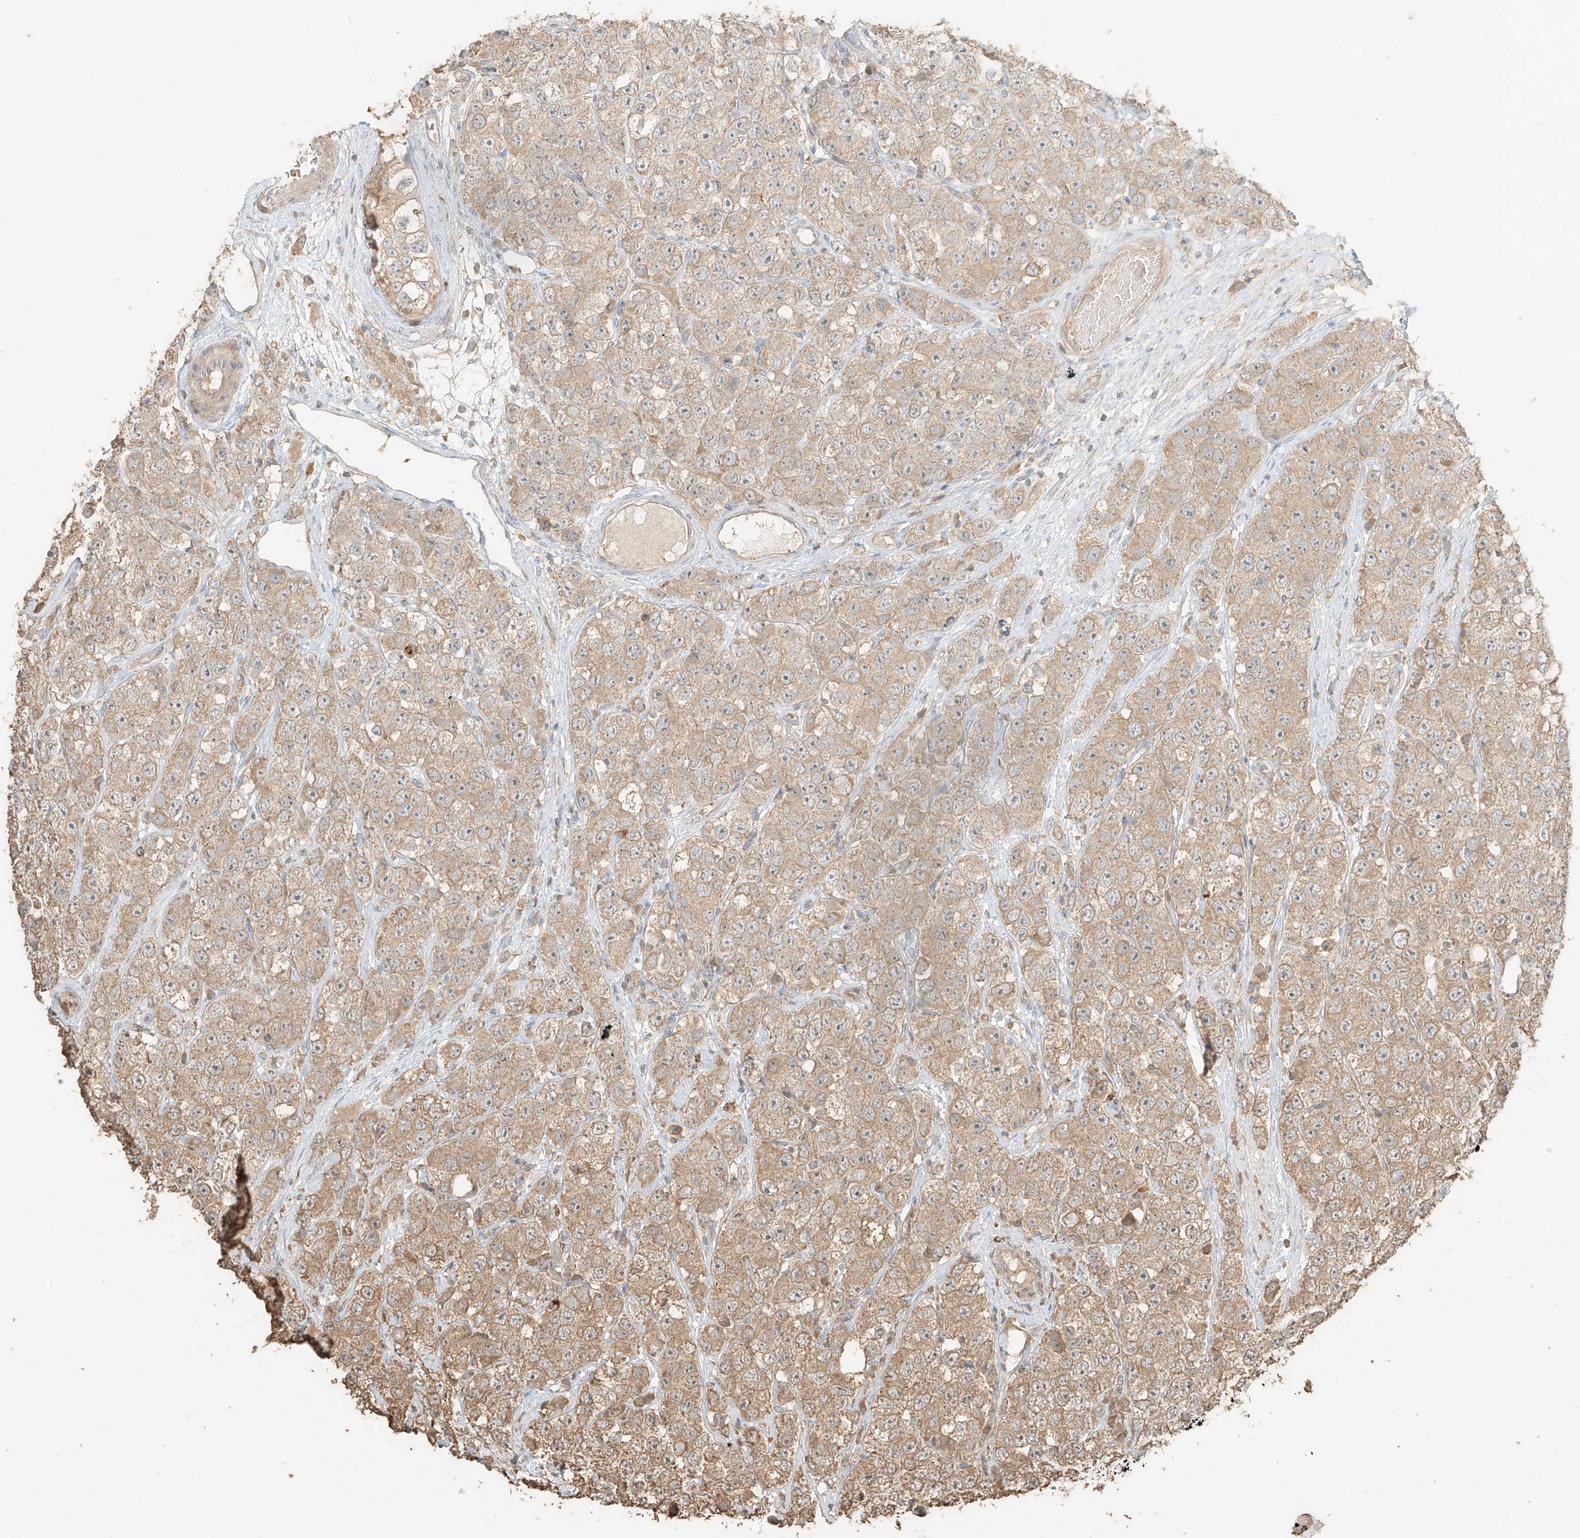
{"staining": {"intensity": "moderate", "quantity": ">75%", "location": "cytoplasmic/membranous"}, "tissue": "testis cancer", "cell_type": "Tumor cells", "image_type": "cancer", "snomed": [{"axis": "morphology", "description": "Seminoma, NOS"}, {"axis": "topography", "description": "Testis"}], "caption": "Protein staining of testis cancer (seminoma) tissue exhibits moderate cytoplasmic/membranous expression in approximately >75% of tumor cells.", "gene": "RFTN2", "patient": {"sex": "male", "age": 28}}